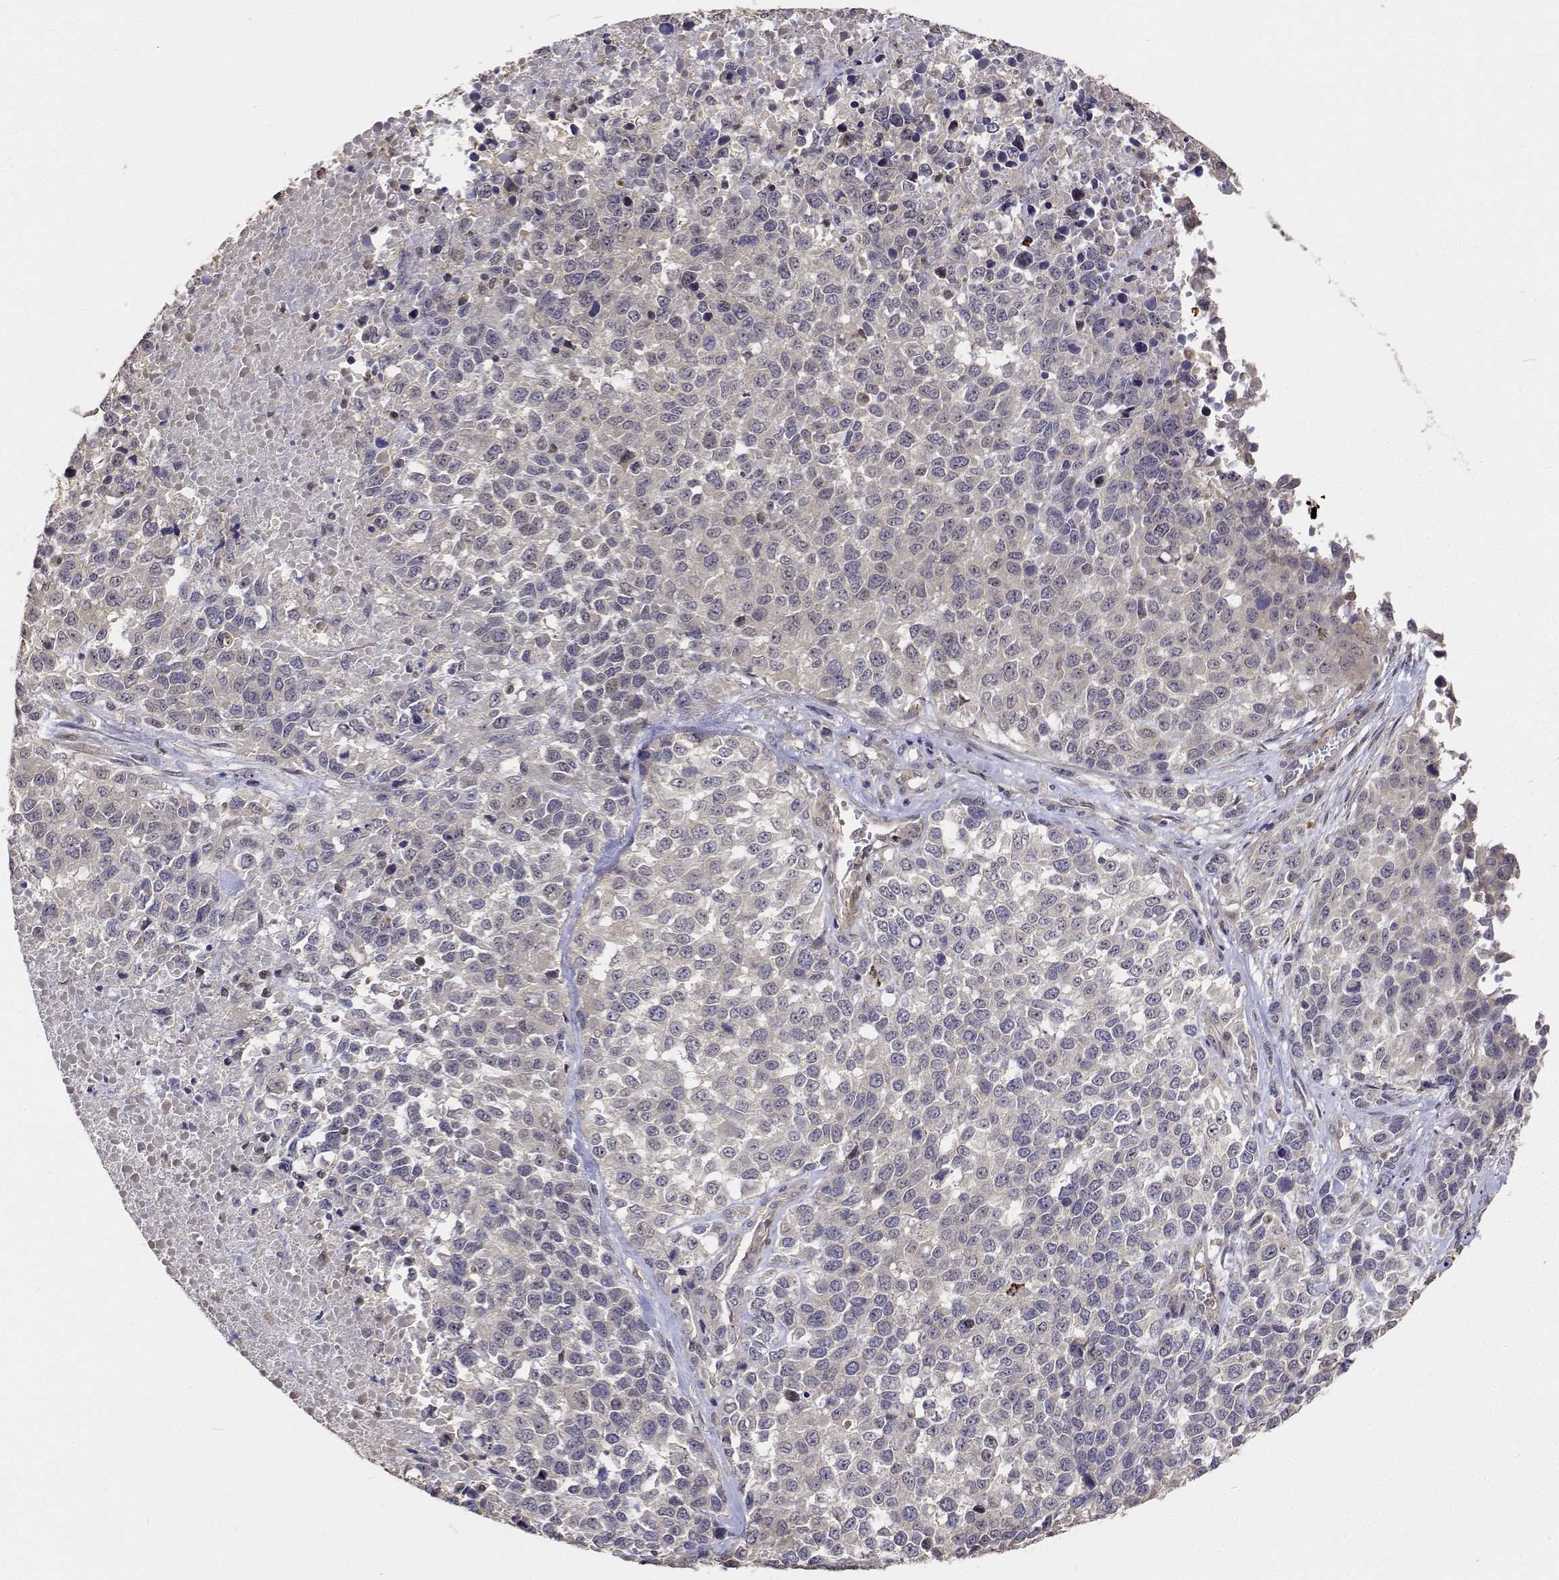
{"staining": {"intensity": "negative", "quantity": "none", "location": "none"}, "tissue": "melanoma", "cell_type": "Tumor cells", "image_type": "cancer", "snomed": [{"axis": "morphology", "description": "Malignant melanoma, Metastatic site"}, {"axis": "topography", "description": "Skin"}], "caption": "Tumor cells show no significant expression in malignant melanoma (metastatic site).", "gene": "PCID2", "patient": {"sex": "male", "age": 84}}